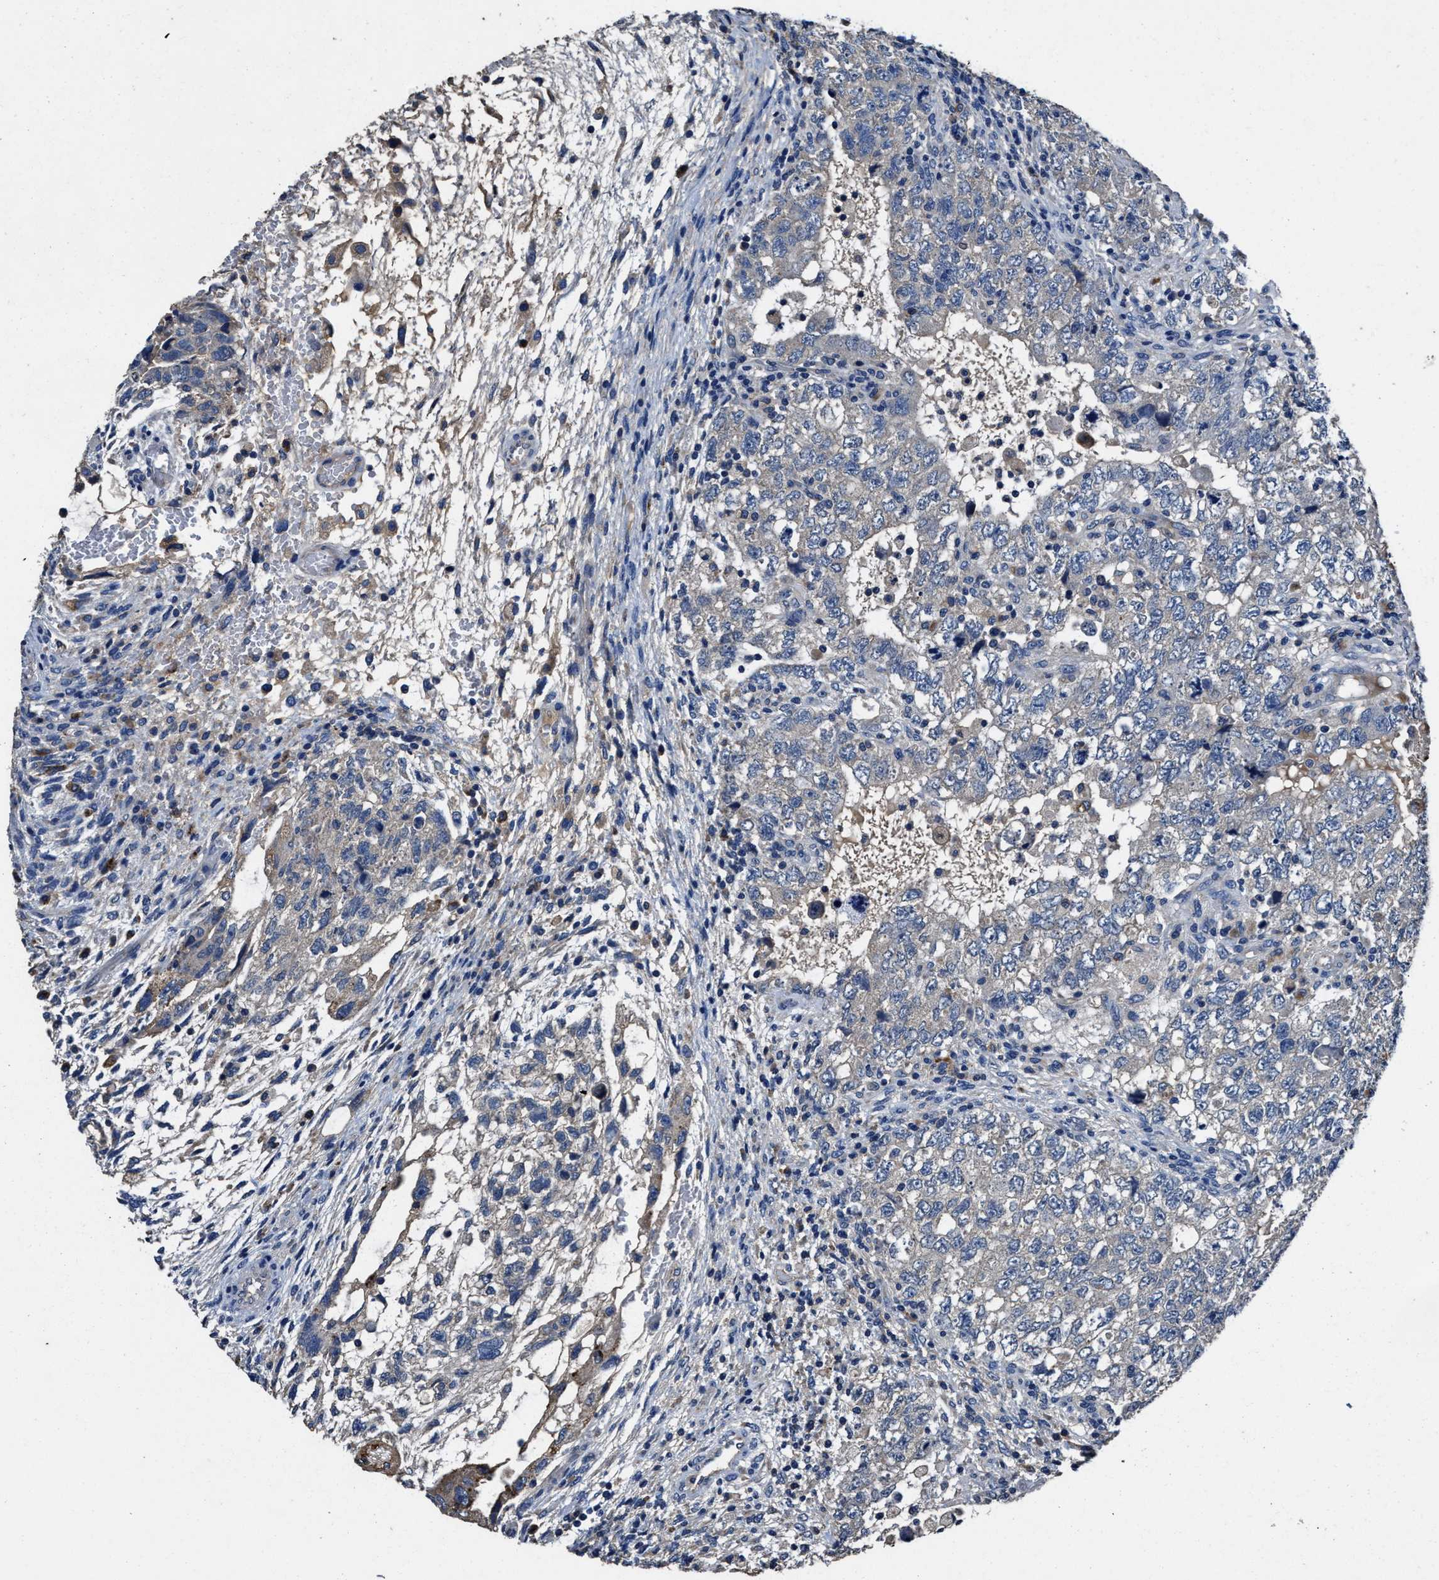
{"staining": {"intensity": "negative", "quantity": "none", "location": "none"}, "tissue": "testis cancer", "cell_type": "Tumor cells", "image_type": "cancer", "snomed": [{"axis": "morphology", "description": "Carcinoma, Embryonal, NOS"}, {"axis": "topography", "description": "Testis"}], "caption": "Testis cancer stained for a protein using IHC shows no positivity tumor cells.", "gene": "UBR4", "patient": {"sex": "male", "age": 36}}